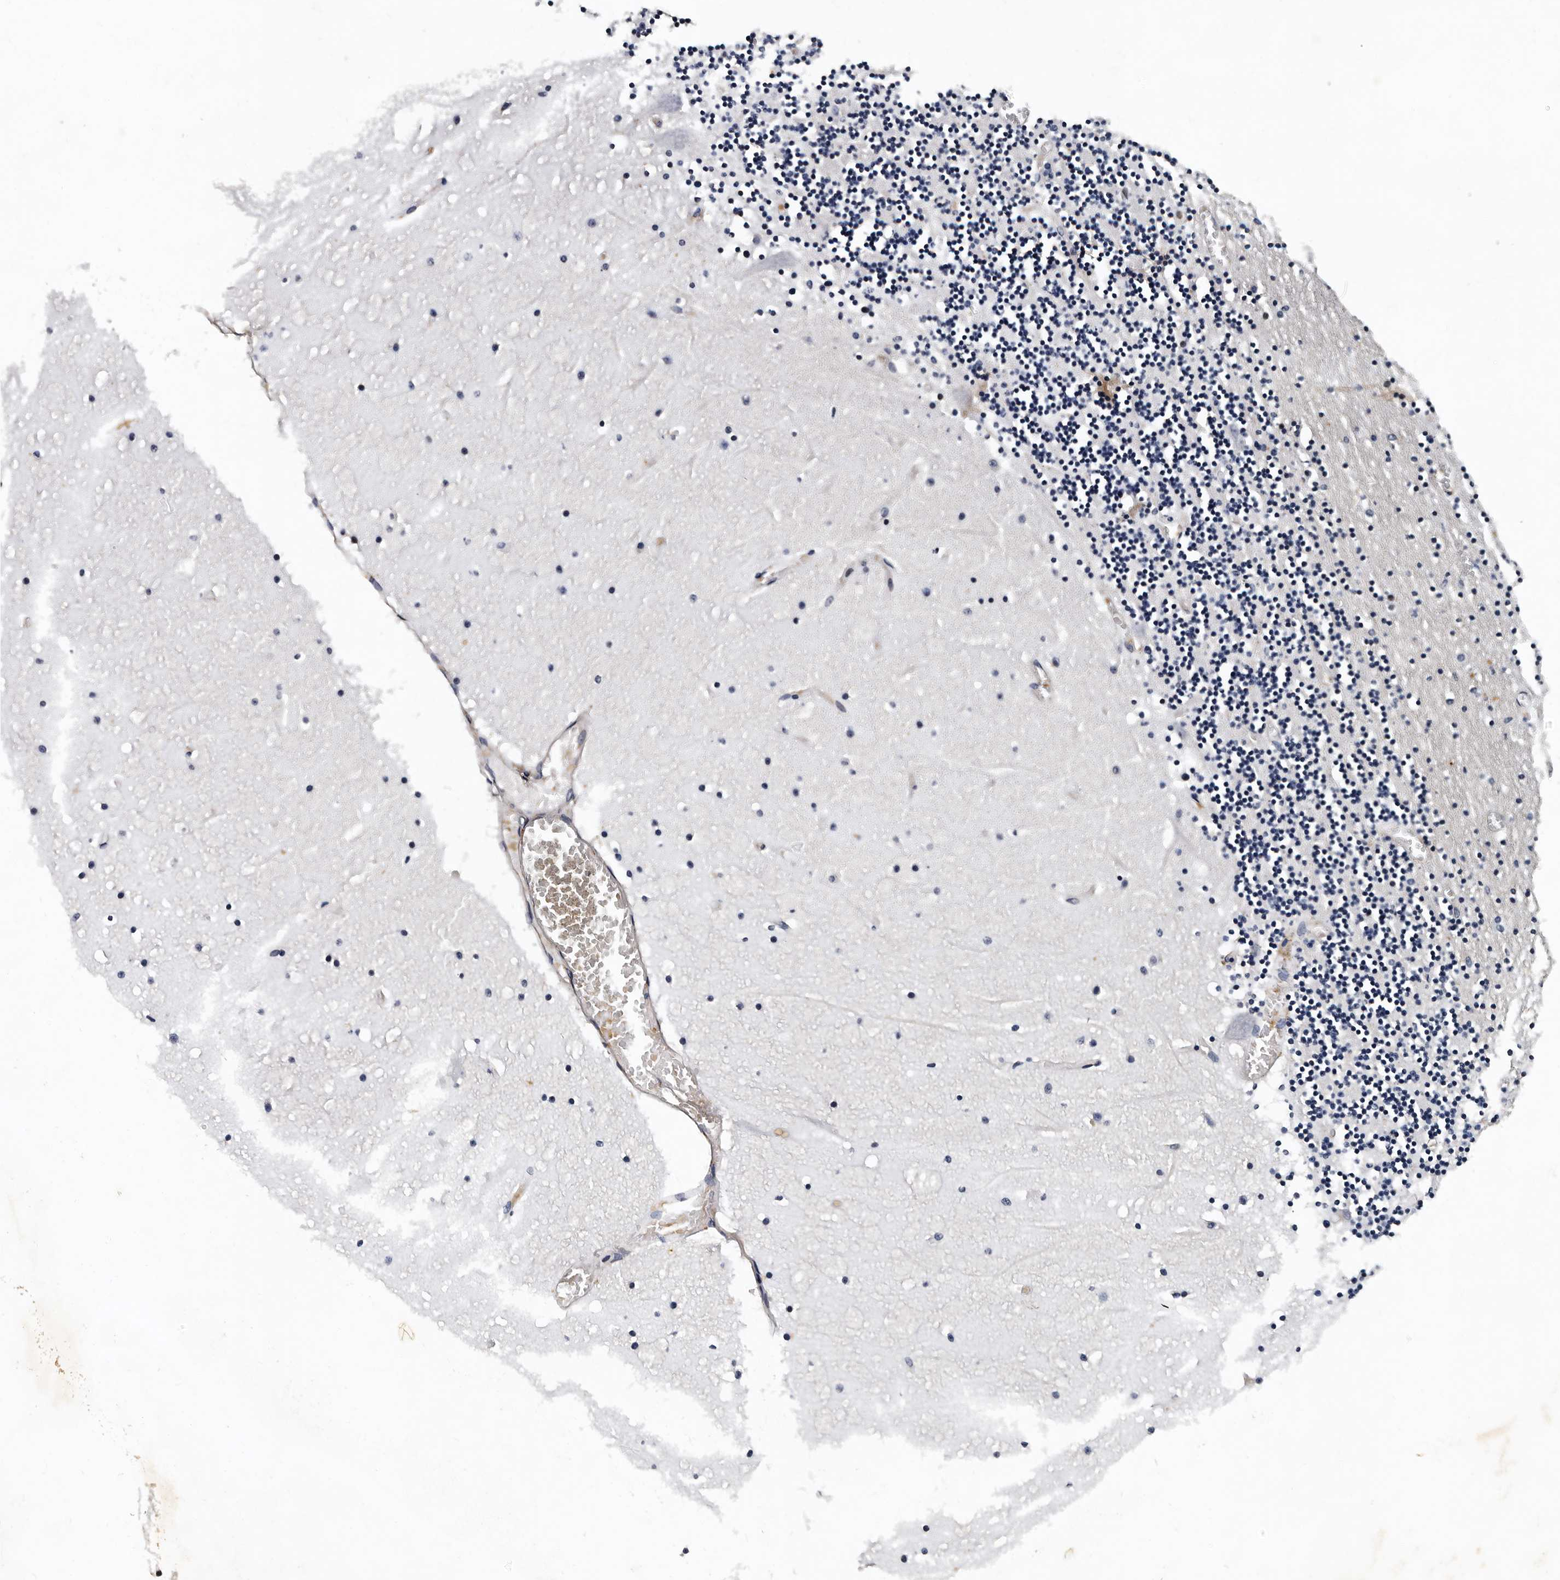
{"staining": {"intensity": "negative", "quantity": "none", "location": "none"}, "tissue": "cerebellum", "cell_type": "Cells in granular layer", "image_type": "normal", "snomed": [{"axis": "morphology", "description": "Normal tissue, NOS"}, {"axis": "topography", "description": "Cerebellum"}], "caption": "An image of human cerebellum is negative for staining in cells in granular layer. (DAB immunohistochemistry visualized using brightfield microscopy, high magnification).", "gene": "CPNE3", "patient": {"sex": "female", "age": 28}}